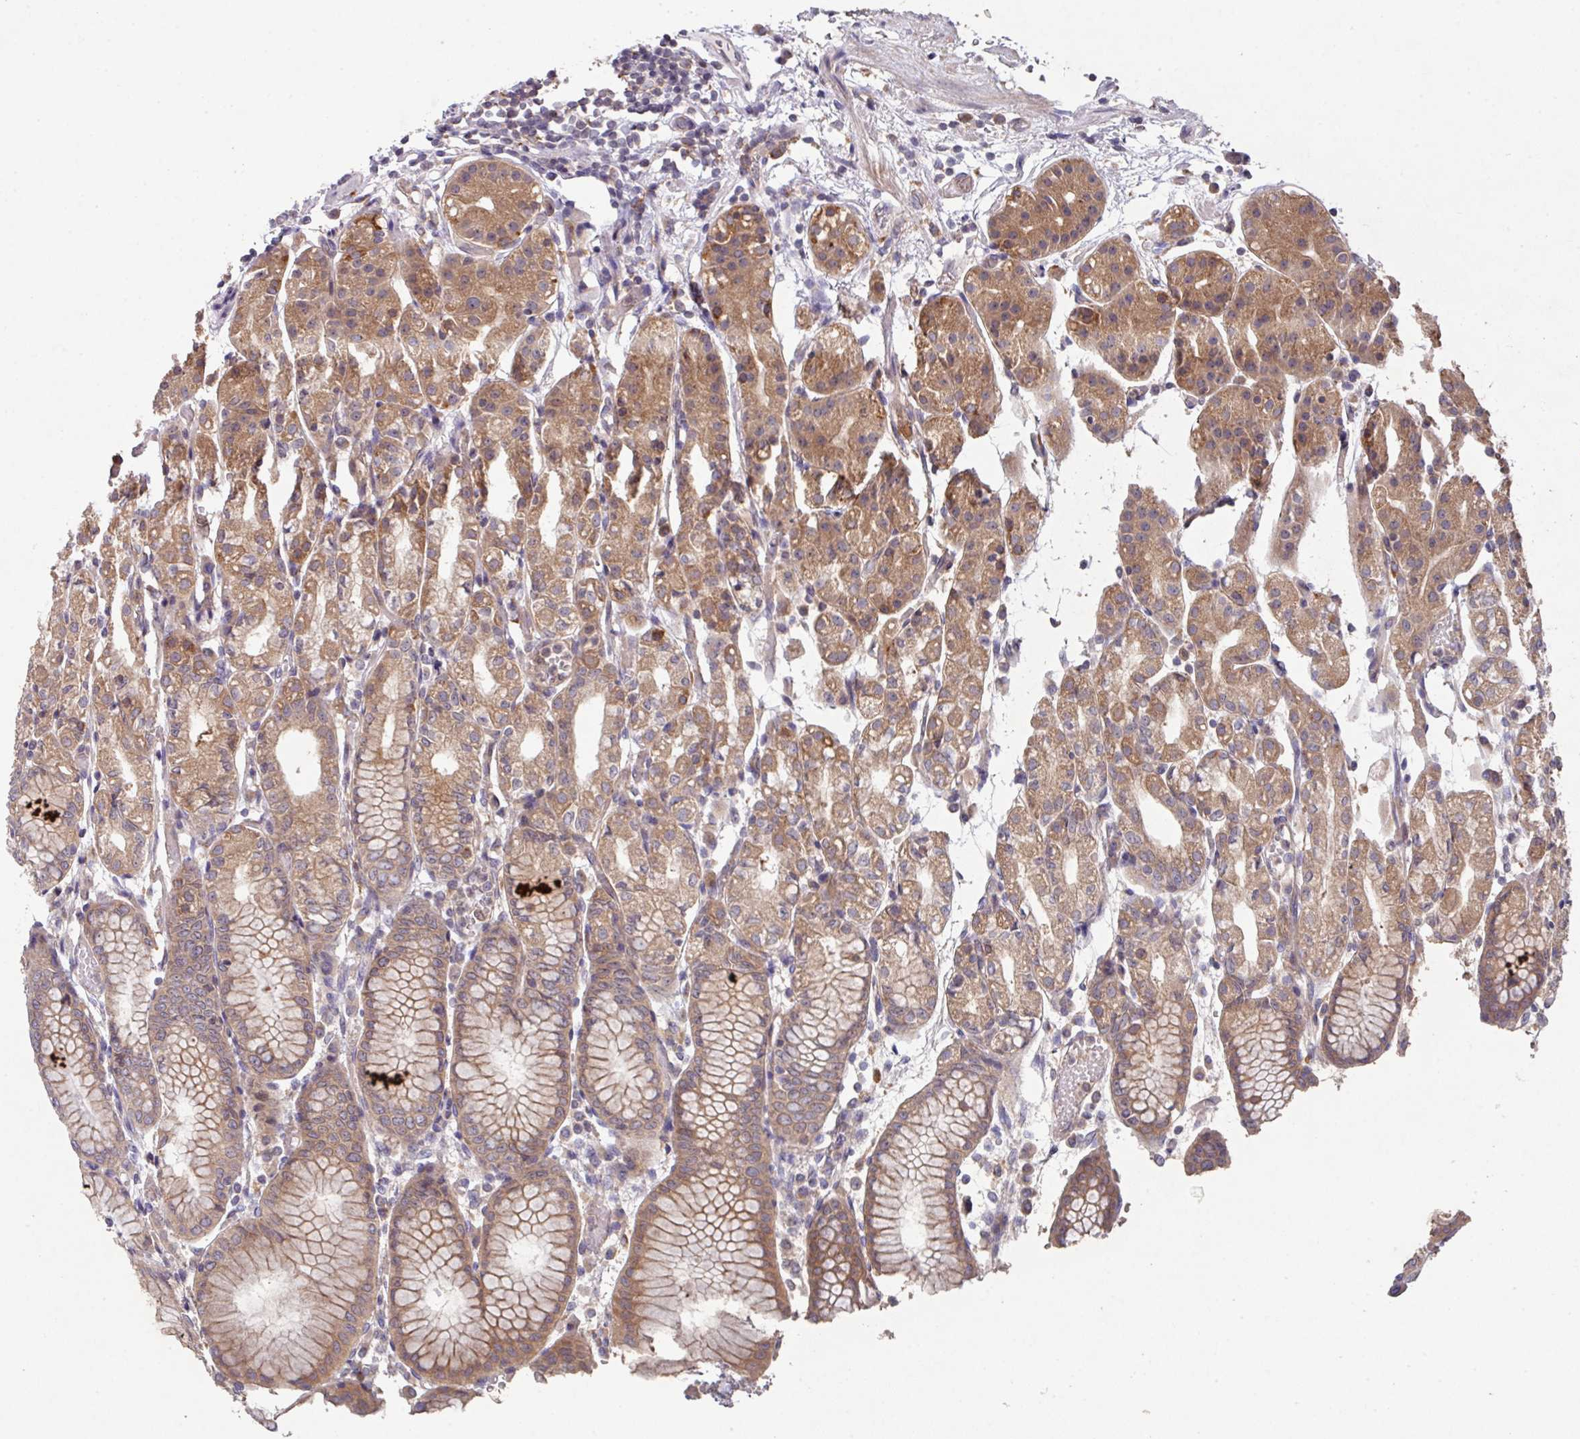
{"staining": {"intensity": "moderate", "quantity": ">75%", "location": "cytoplasmic/membranous"}, "tissue": "stomach", "cell_type": "Glandular cells", "image_type": "normal", "snomed": [{"axis": "morphology", "description": "Normal tissue, NOS"}, {"axis": "topography", "description": "Stomach"}], "caption": "This histopathology image displays immunohistochemistry (IHC) staining of benign human stomach, with medium moderate cytoplasmic/membranous expression in approximately >75% of glandular cells.", "gene": "TRIM14", "patient": {"sex": "female", "age": 57}}